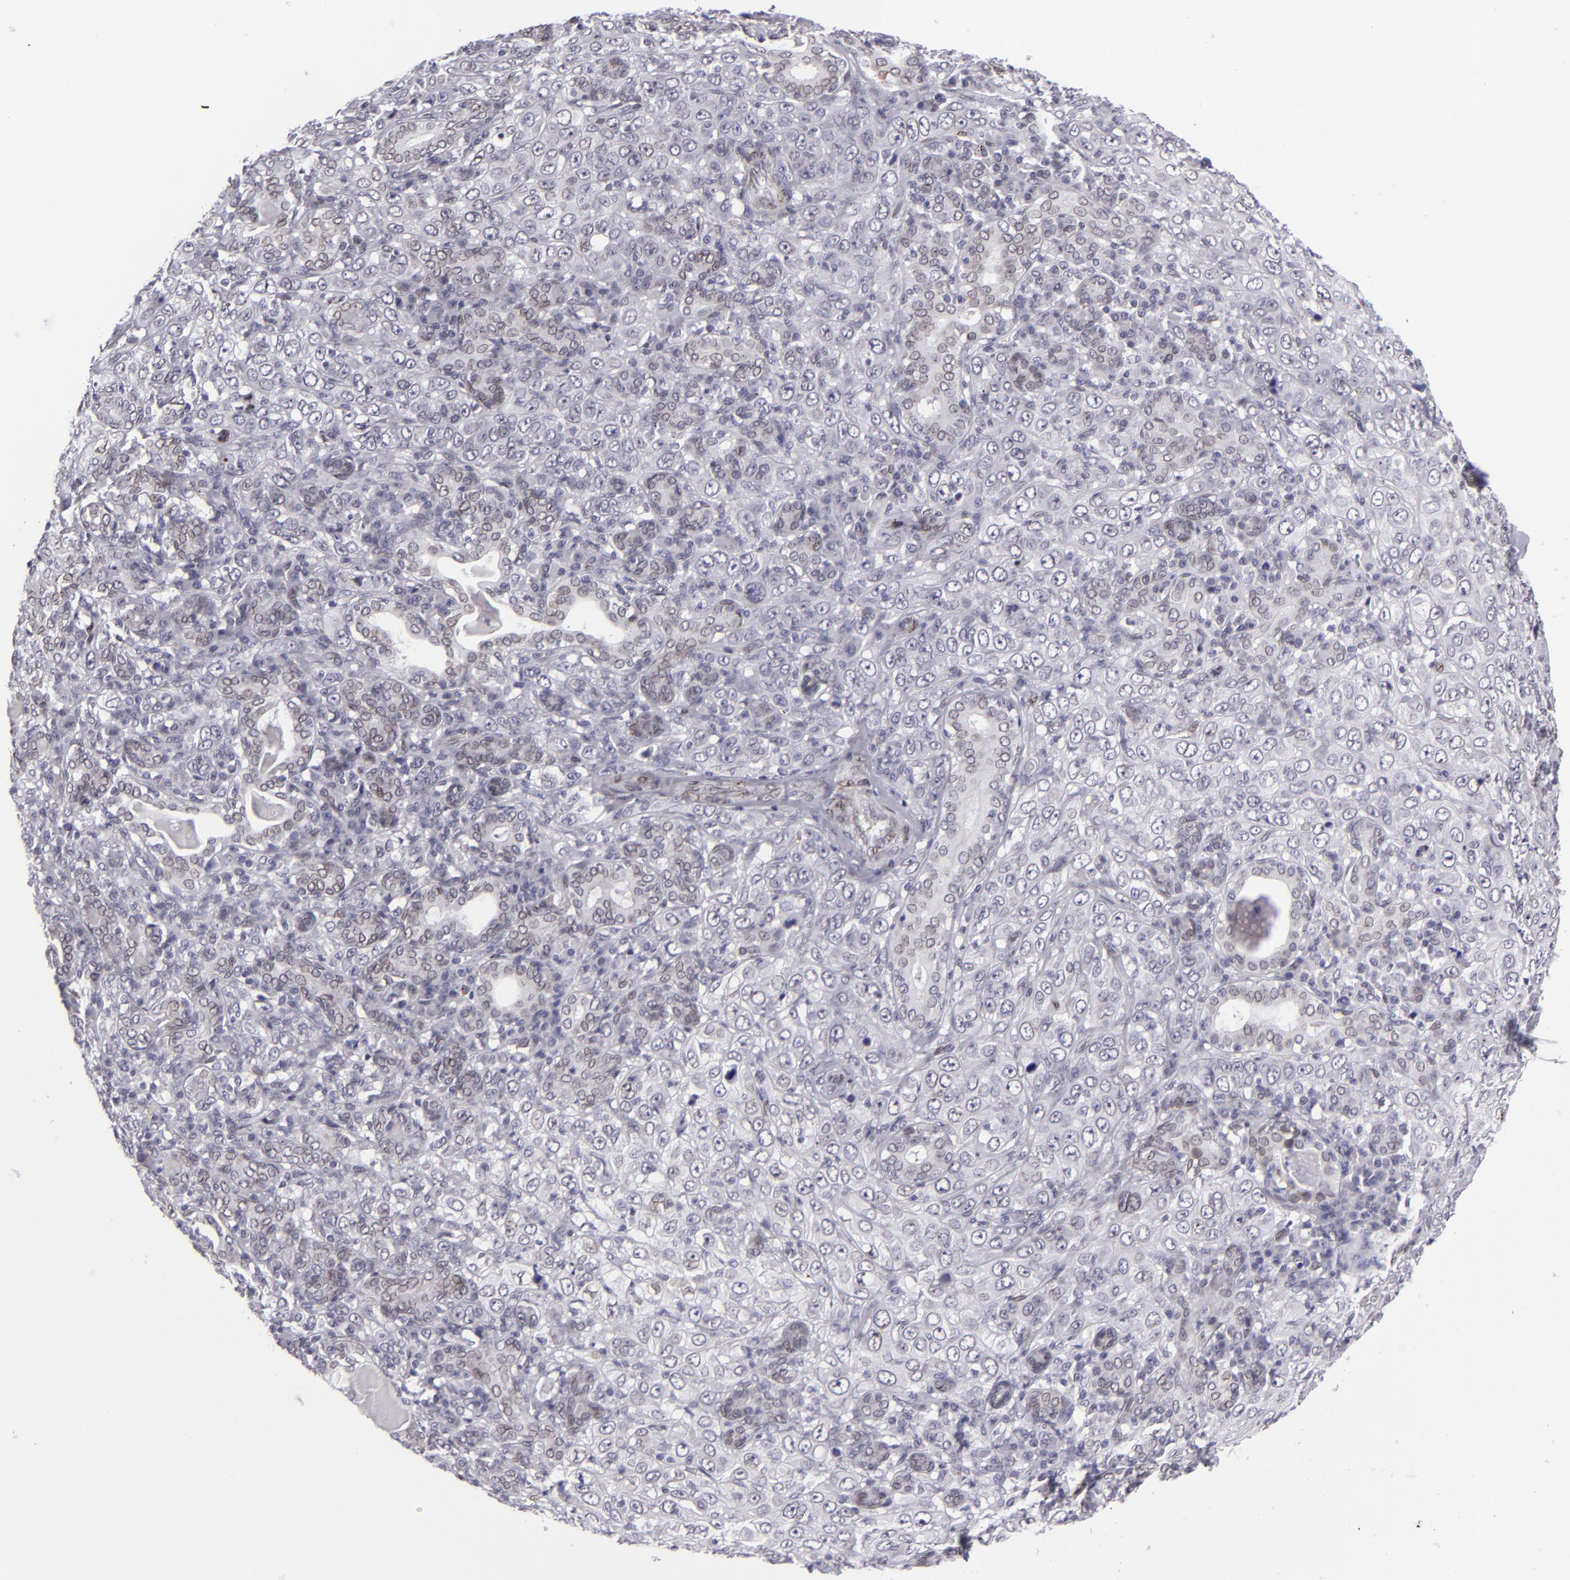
{"staining": {"intensity": "weak", "quantity": "<25%", "location": "nuclear"}, "tissue": "skin cancer", "cell_type": "Tumor cells", "image_type": "cancer", "snomed": [{"axis": "morphology", "description": "Squamous cell carcinoma, NOS"}, {"axis": "topography", "description": "Skin"}], "caption": "Immunohistochemistry (IHC) histopathology image of neoplastic tissue: human squamous cell carcinoma (skin) stained with DAB displays no significant protein expression in tumor cells. (DAB IHC visualized using brightfield microscopy, high magnification).", "gene": "EMD", "patient": {"sex": "male", "age": 84}}